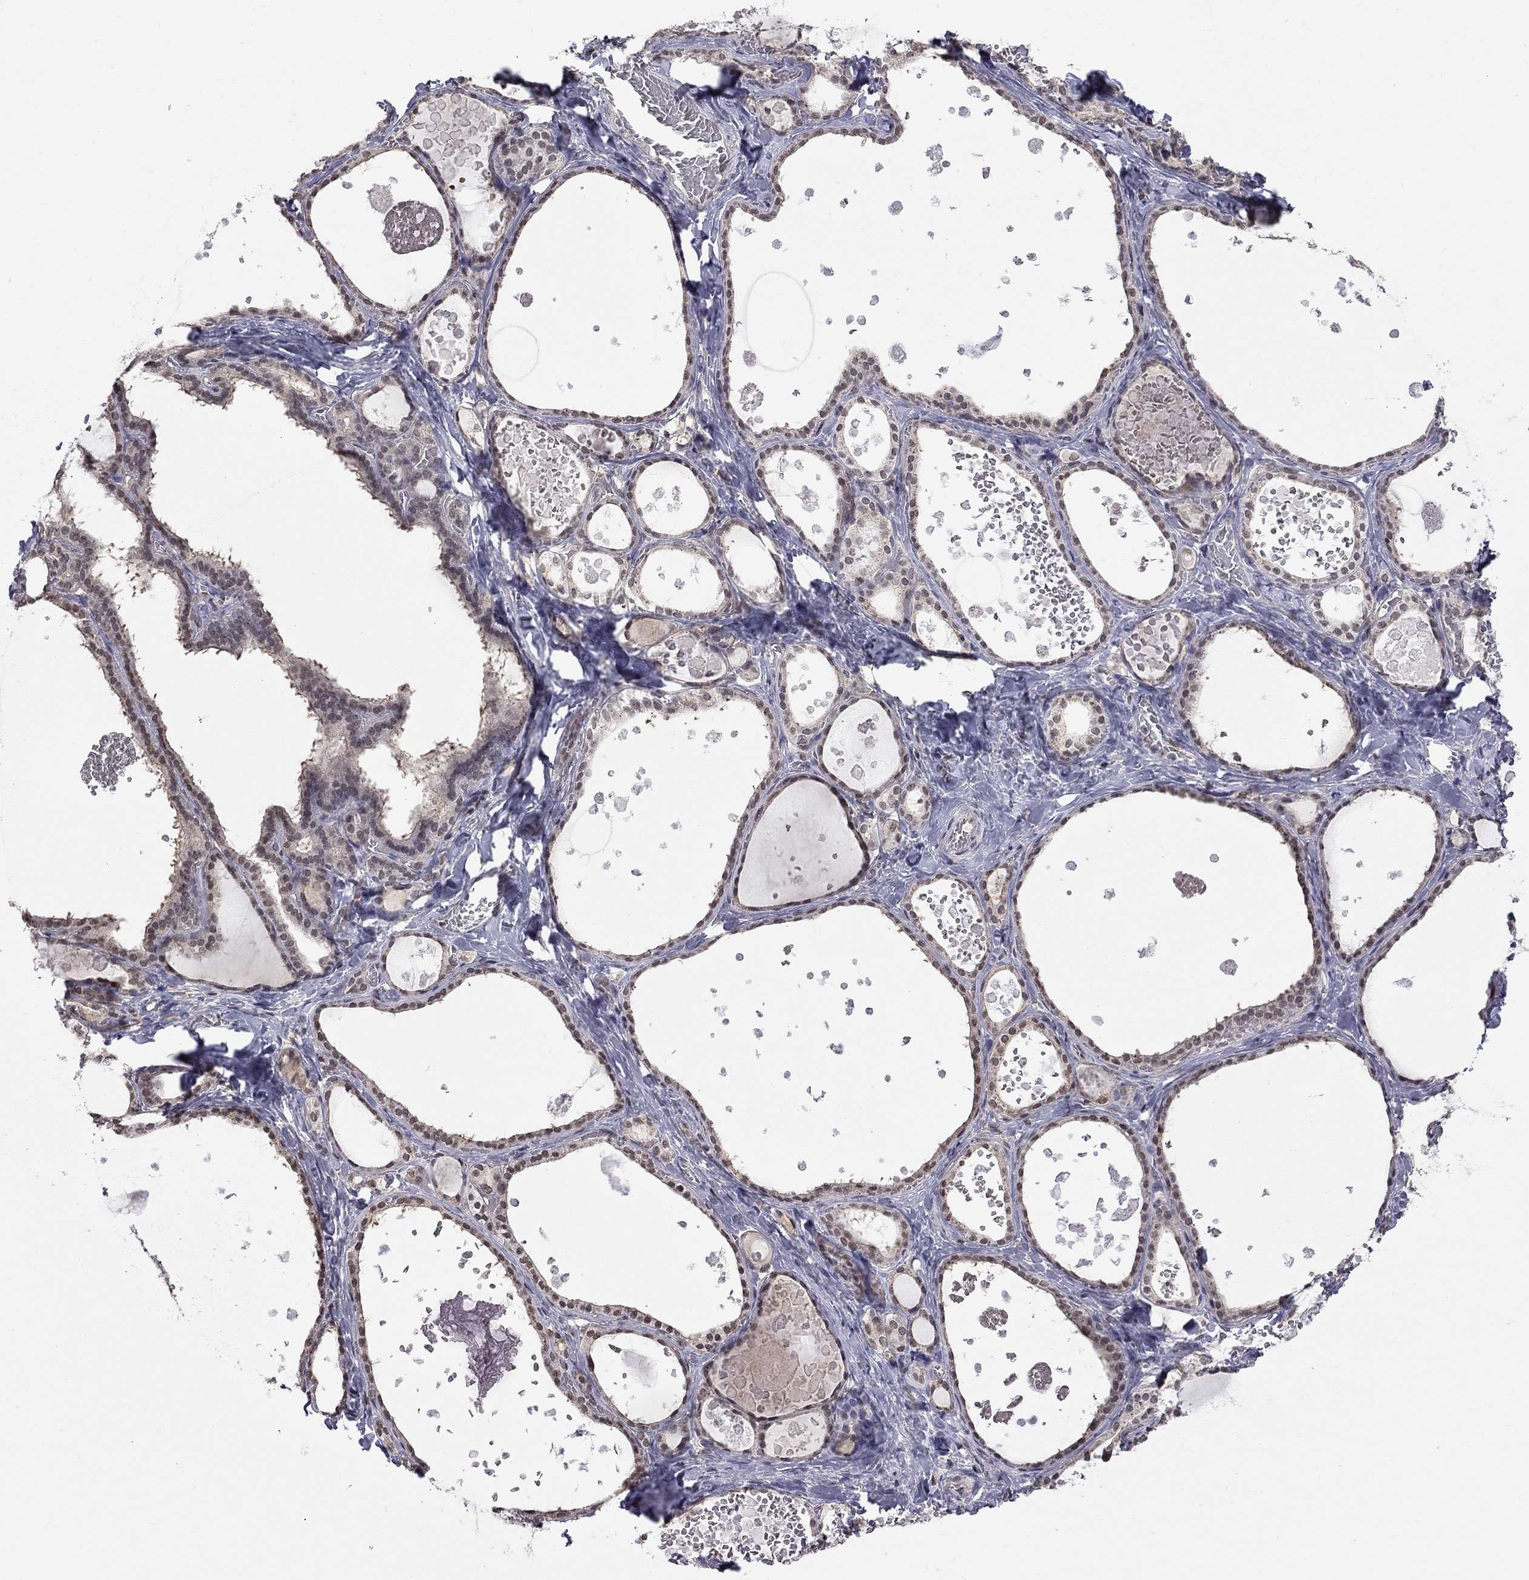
{"staining": {"intensity": "moderate", "quantity": "<25%", "location": "nuclear"}, "tissue": "thyroid gland", "cell_type": "Glandular cells", "image_type": "normal", "snomed": [{"axis": "morphology", "description": "Normal tissue, NOS"}, {"axis": "topography", "description": "Thyroid gland"}], "caption": "Immunohistochemistry (DAB) staining of benign thyroid gland demonstrates moderate nuclear protein staining in about <25% of glandular cells. (IHC, brightfield microscopy, high magnification).", "gene": "RFWD3", "patient": {"sex": "female", "age": 56}}